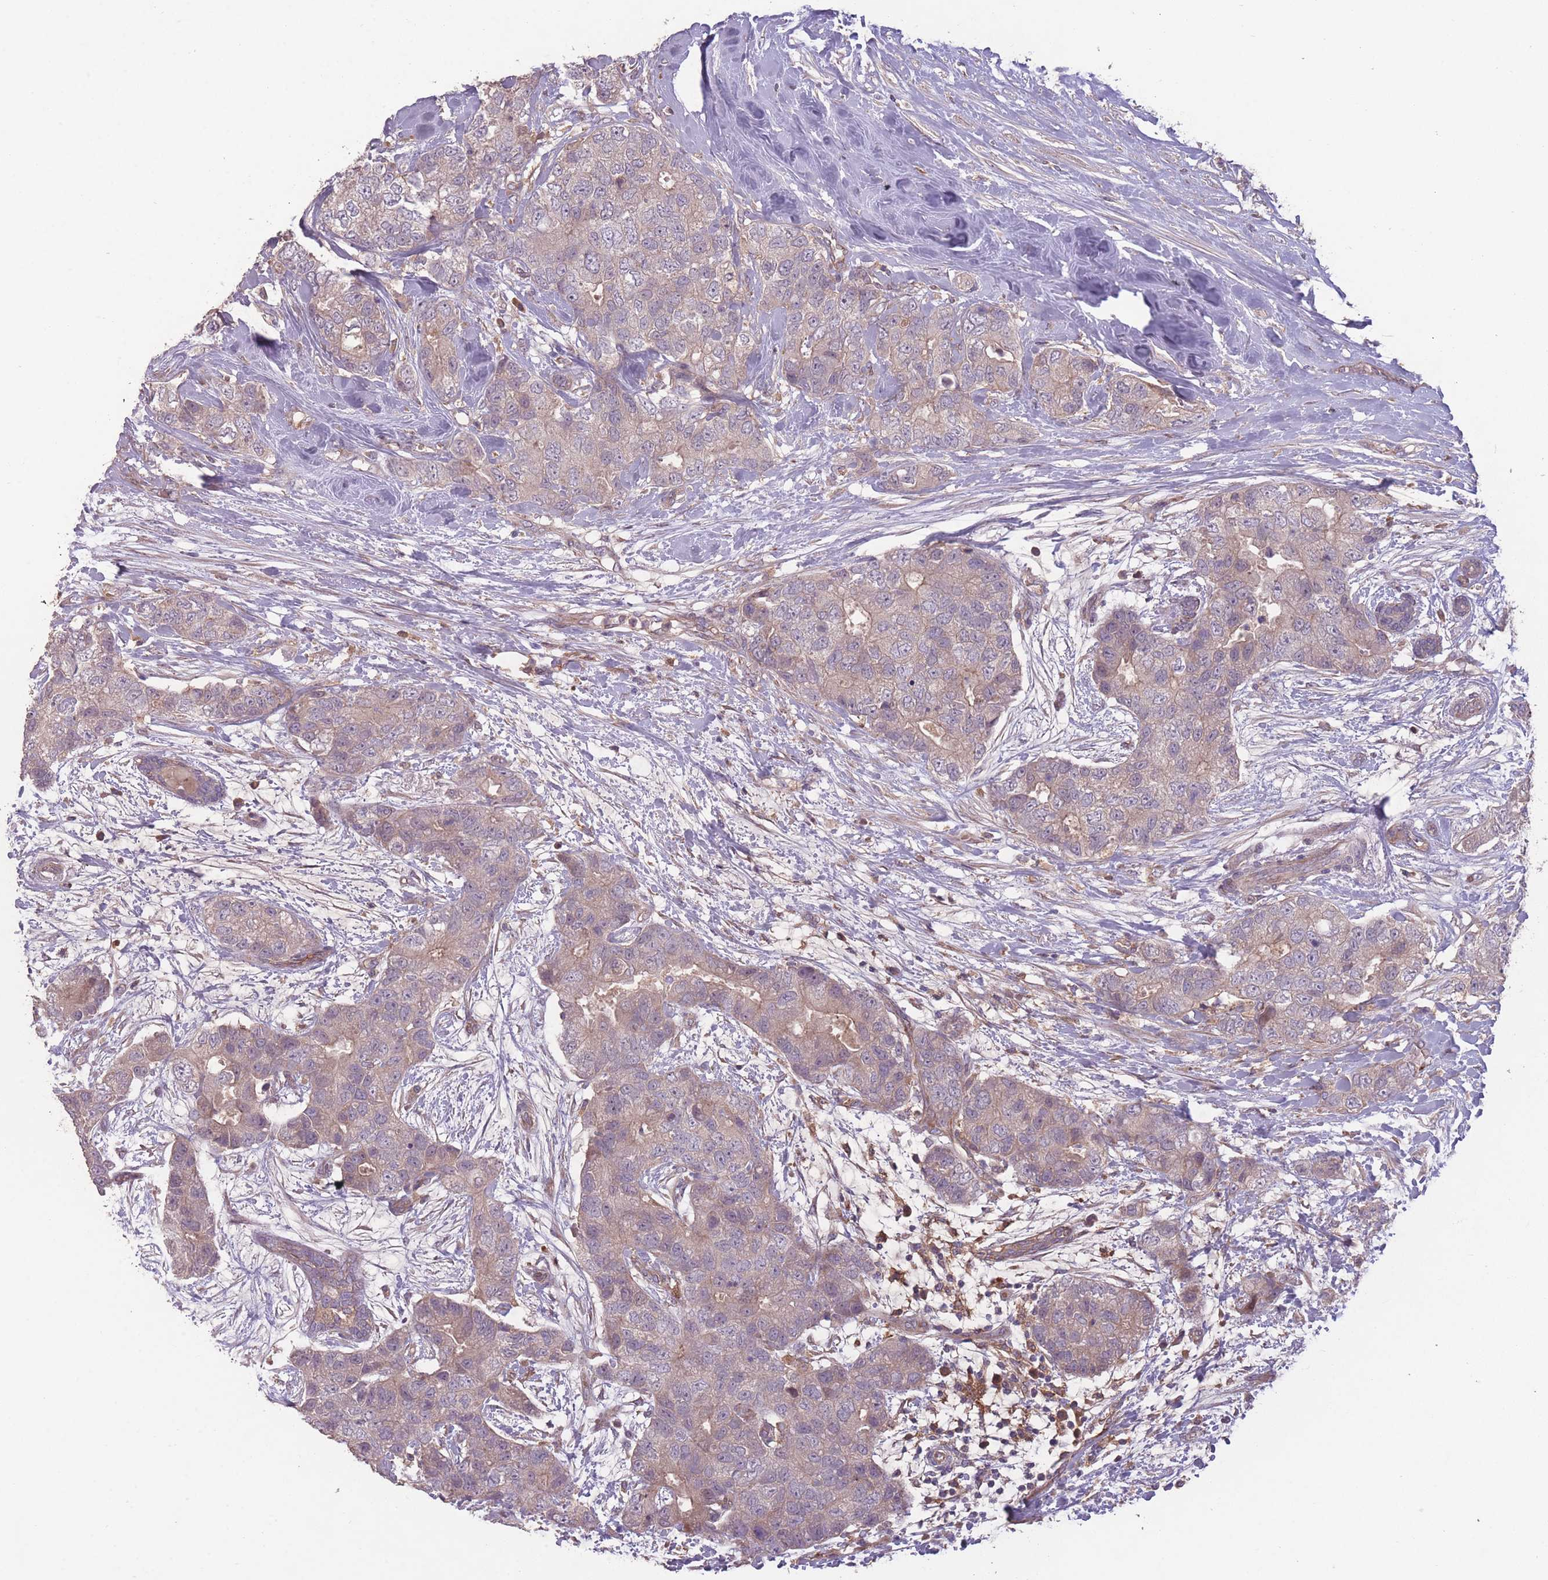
{"staining": {"intensity": "weak", "quantity": "25%-75%", "location": "cytoplasmic/membranous"}, "tissue": "breast cancer", "cell_type": "Tumor cells", "image_type": "cancer", "snomed": [{"axis": "morphology", "description": "Duct carcinoma"}, {"axis": "topography", "description": "Breast"}], "caption": "Protein expression analysis of breast infiltrating ductal carcinoma demonstrates weak cytoplasmic/membranous expression in about 25%-75% of tumor cells.", "gene": "OR2V2", "patient": {"sex": "female", "age": 62}}